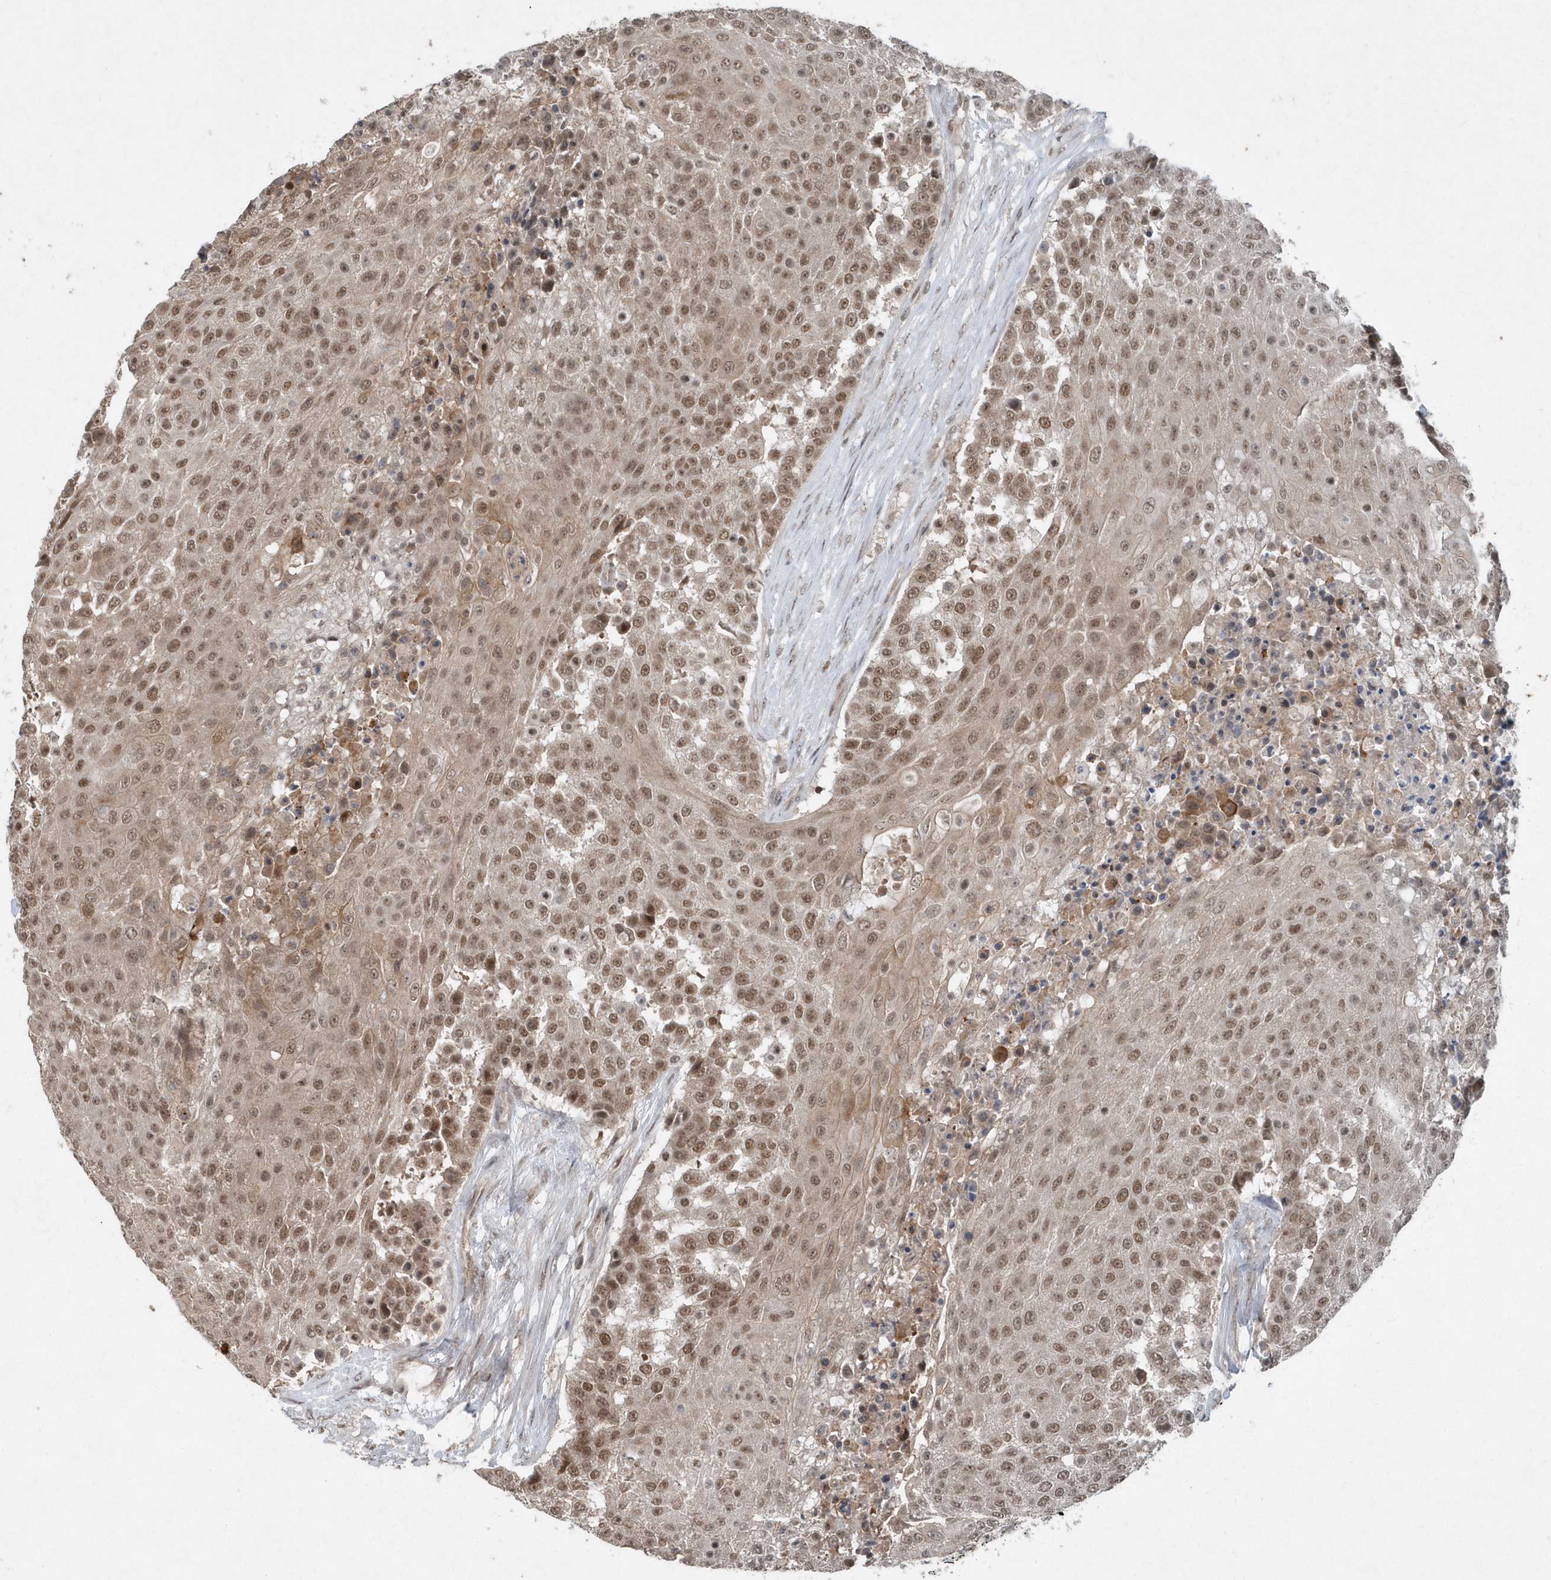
{"staining": {"intensity": "moderate", "quantity": ">75%", "location": "nuclear"}, "tissue": "urothelial cancer", "cell_type": "Tumor cells", "image_type": "cancer", "snomed": [{"axis": "morphology", "description": "Urothelial carcinoma, High grade"}, {"axis": "topography", "description": "Urinary bladder"}], "caption": "Protein expression analysis of urothelial carcinoma (high-grade) demonstrates moderate nuclear positivity in approximately >75% of tumor cells. (DAB (3,3'-diaminobenzidine) IHC with brightfield microscopy, high magnification).", "gene": "QTRT2", "patient": {"sex": "female", "age": 63}}